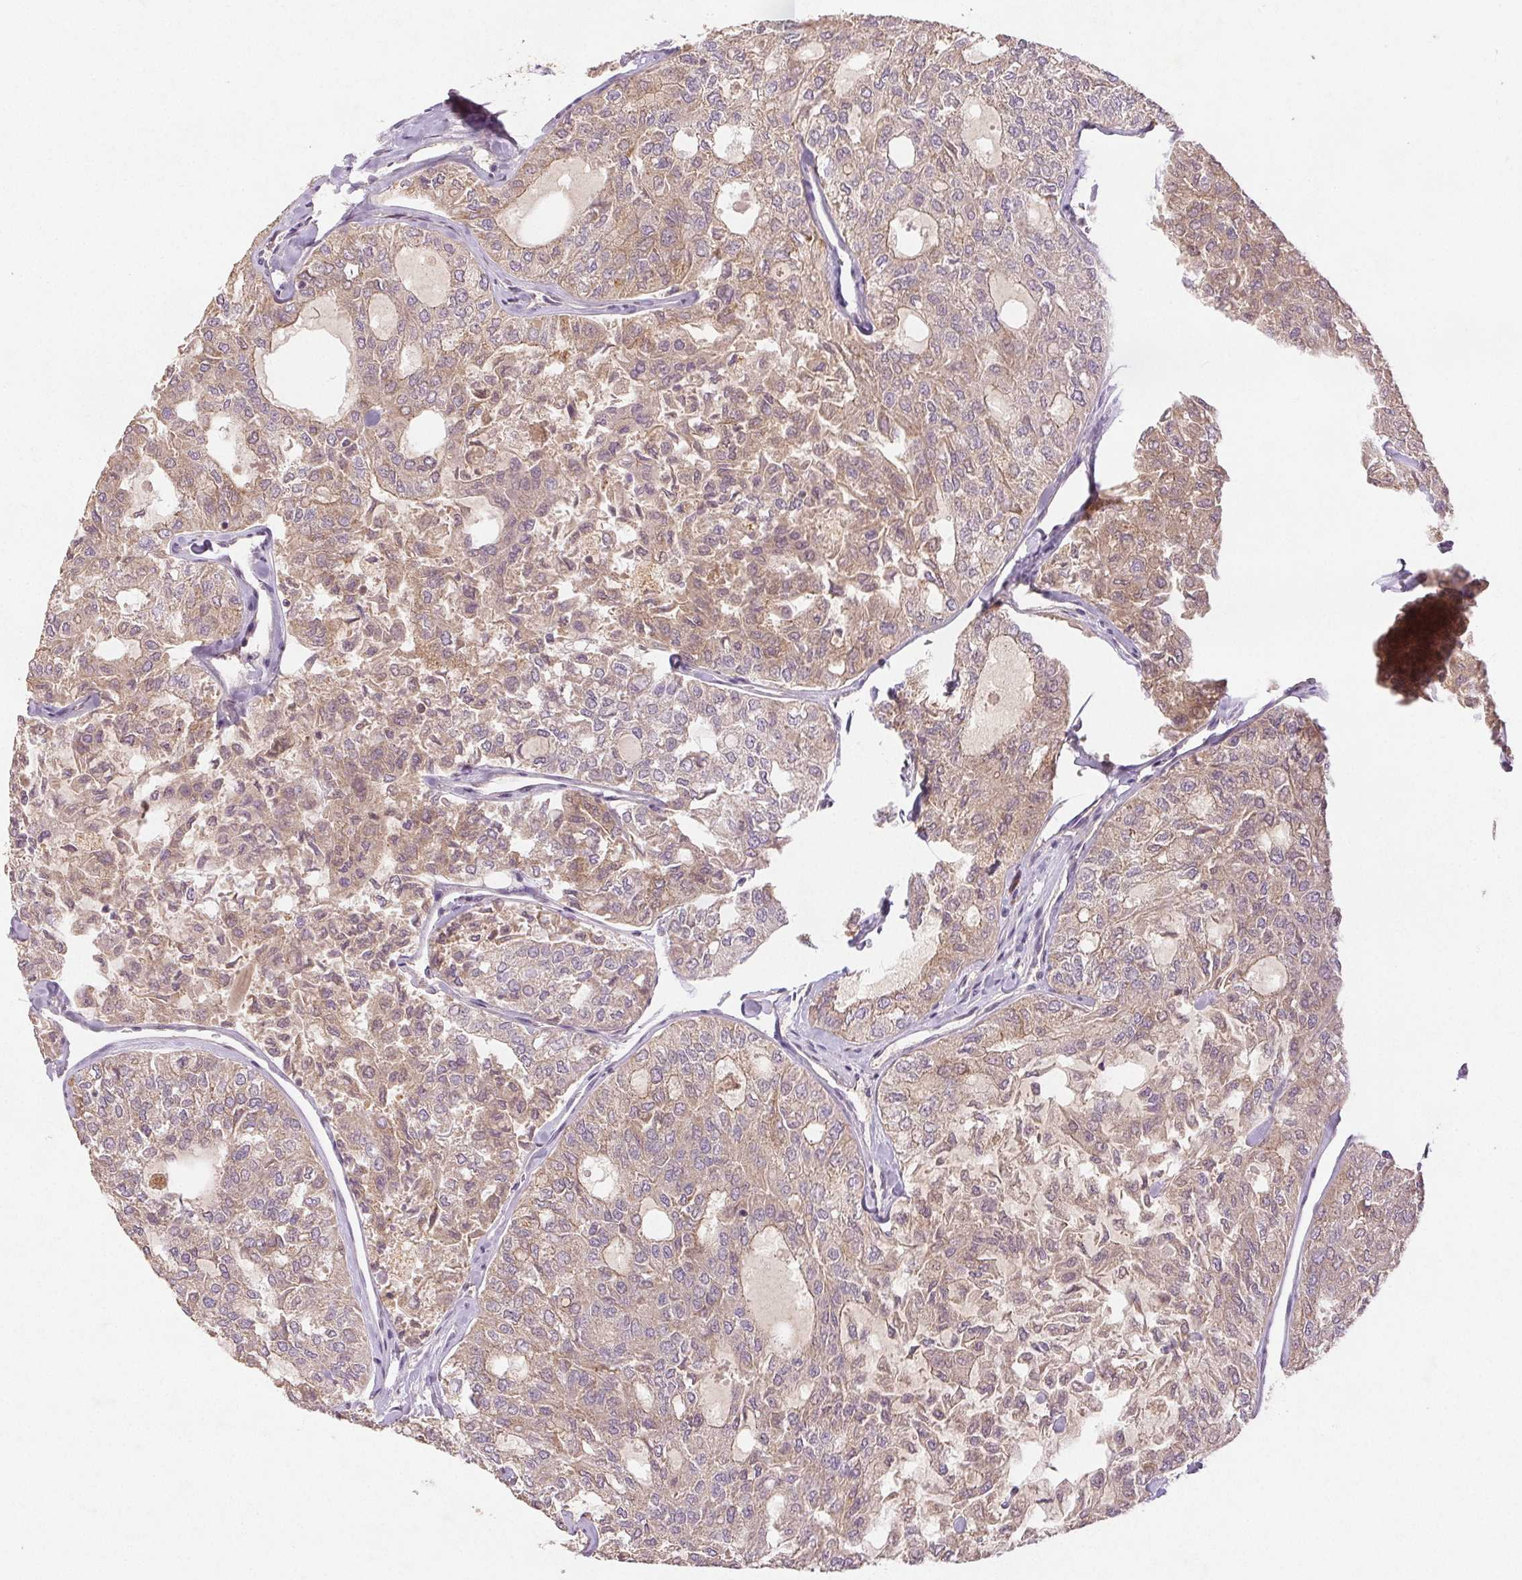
{"staining": {"intensity": "weak", "quantity": "25%-75%", "location": "cytoplasmic/membranous"}, "tissue": "thyroid cancer", "cell_type": "Tumor cells", "image_type": "cancer", "snomed": [{"axis": "morphology", "description": "Follicular adenoma carcinoma, NOS"}, {"axis": "topography", "description": "Thyroid gland"}], "caption": "Immunohistochemistry (IHC) image of human thyroid follicular adenoma carcinoma stained for a protein (brown), which demonstrates low levels of weak cytoplasmic/membranous staining in about 25%-75% of tumor cells.", "gene": "YIF1B", "patient": {"sex": "male", "age": 75}}